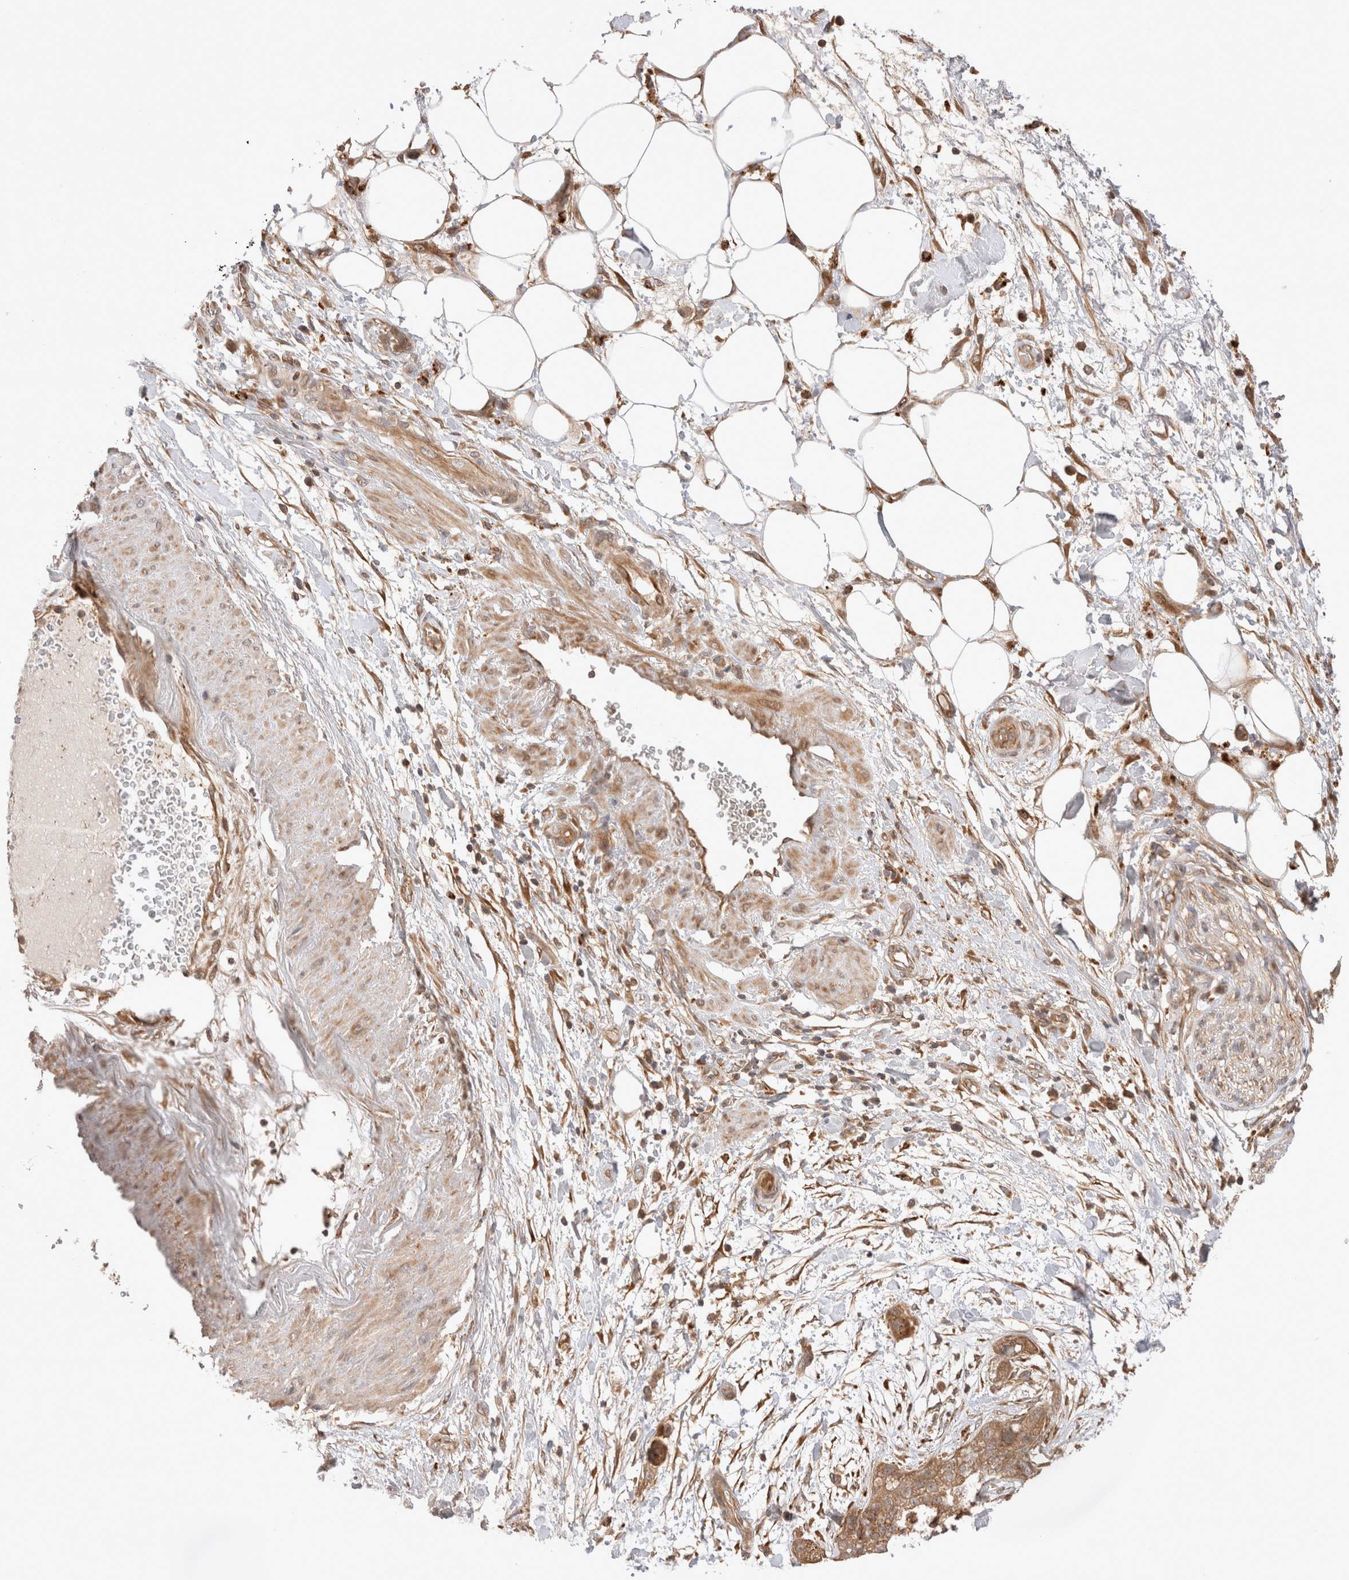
{"staining": {"intensity": "moderate", "quantity": ">75%", "location": "cytoplasmic/membranous"}, "tissue": "pancreatic cancer", "cell_type": "Tumor cells", "image_type": "cancer", "snomed": [{"axis": "morphology", "description": "Adenocarcinoma, NOS"}, {"axis": "topography", "description": "Pancreas"}], "caption": "Adenocarcinoma (pancreatic) stained with IHC reveals moderate cytoplasmic/membranous positivity in about >75% of tumor cells.", "gene": "VPS28", "patient": {"sex": "female", "age": 78}}